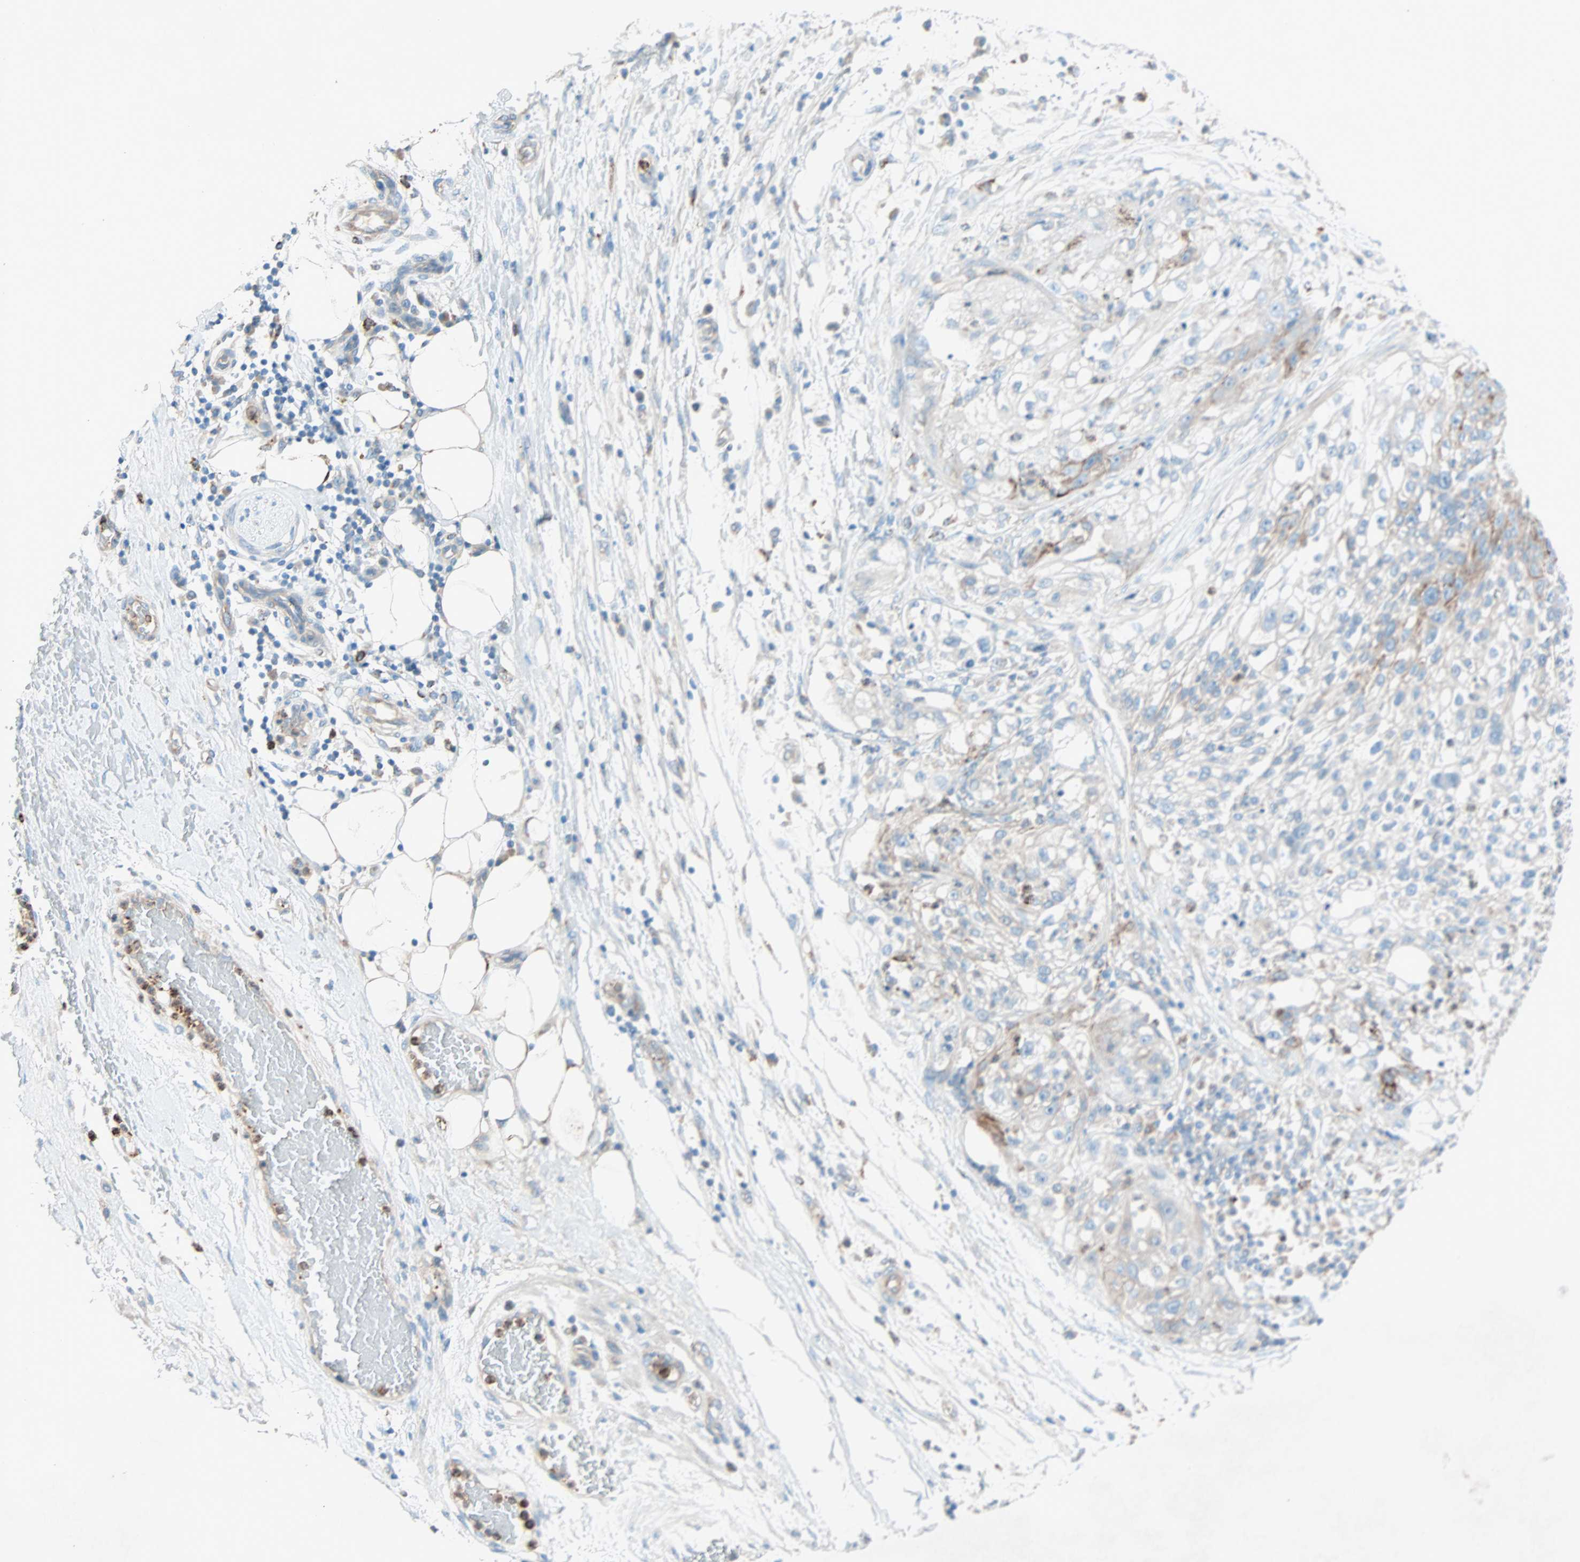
{"staining": {"intensity": "moderate", "quantity": "25%-75%", "location": "cytoplasmic/membranous"}, "tissue": "lung cancer", "cell_type": "Tumor cells", "image_type": "cancer", "snomed": [{"axis": "morphology", "description": "Inflammation, NOS"}, {"axis": "morphology", "description": "Squamous cell carcinoma, NOS"}, {"axis": "topography", "description": "Lymph node"}, {"axis": "topography", "description": "Soft tissue"}, {"axis": "topography", "description": "Lung"}], "caption": "Moderate cytoplasmic/membranous expression is seen in about 25%-75% of tumor cells in squamous cell carcinoma (lung).", "gene": "LY6G6F", "patient": {"sex": "male", "age": 66}}